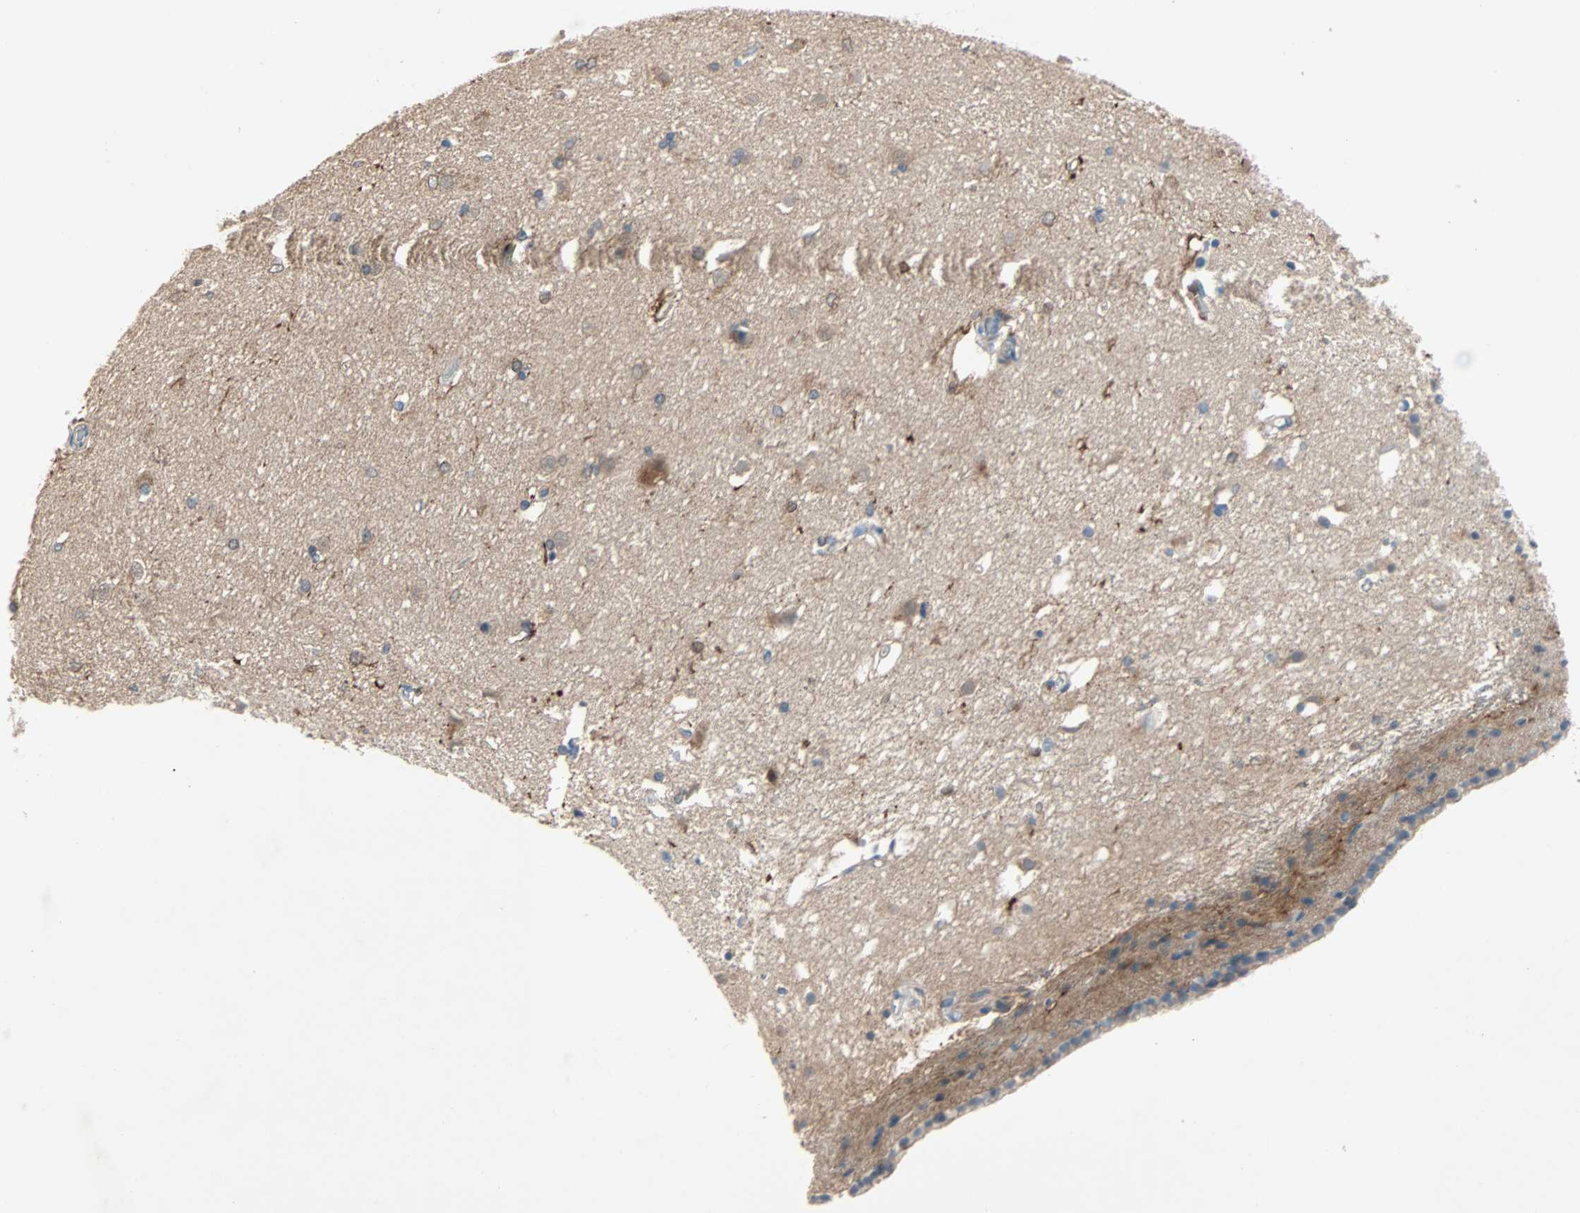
{"staining": {"intensity": "moderate", "quantity": "<25%", "location": "cytoplasmic/membranous"}, "tissue": "caudate", "cell_type": "Glial cells", "image_type": "normal", "snomed": [{"axis": "morphology", "description": "Normal tissue, NOS"}, {"axis": "topography", "description": "Lateral ventricle wall"}], "caption": "Glial cells exhibit moderate cytoplasmic/membranous expression in about <25% of cells in normal caudate. (Brightfield microscopy of DAB IHC at high magnification).", "gene": "TNFRSF12A", "patient": {"sex": "female", "age": 19}}